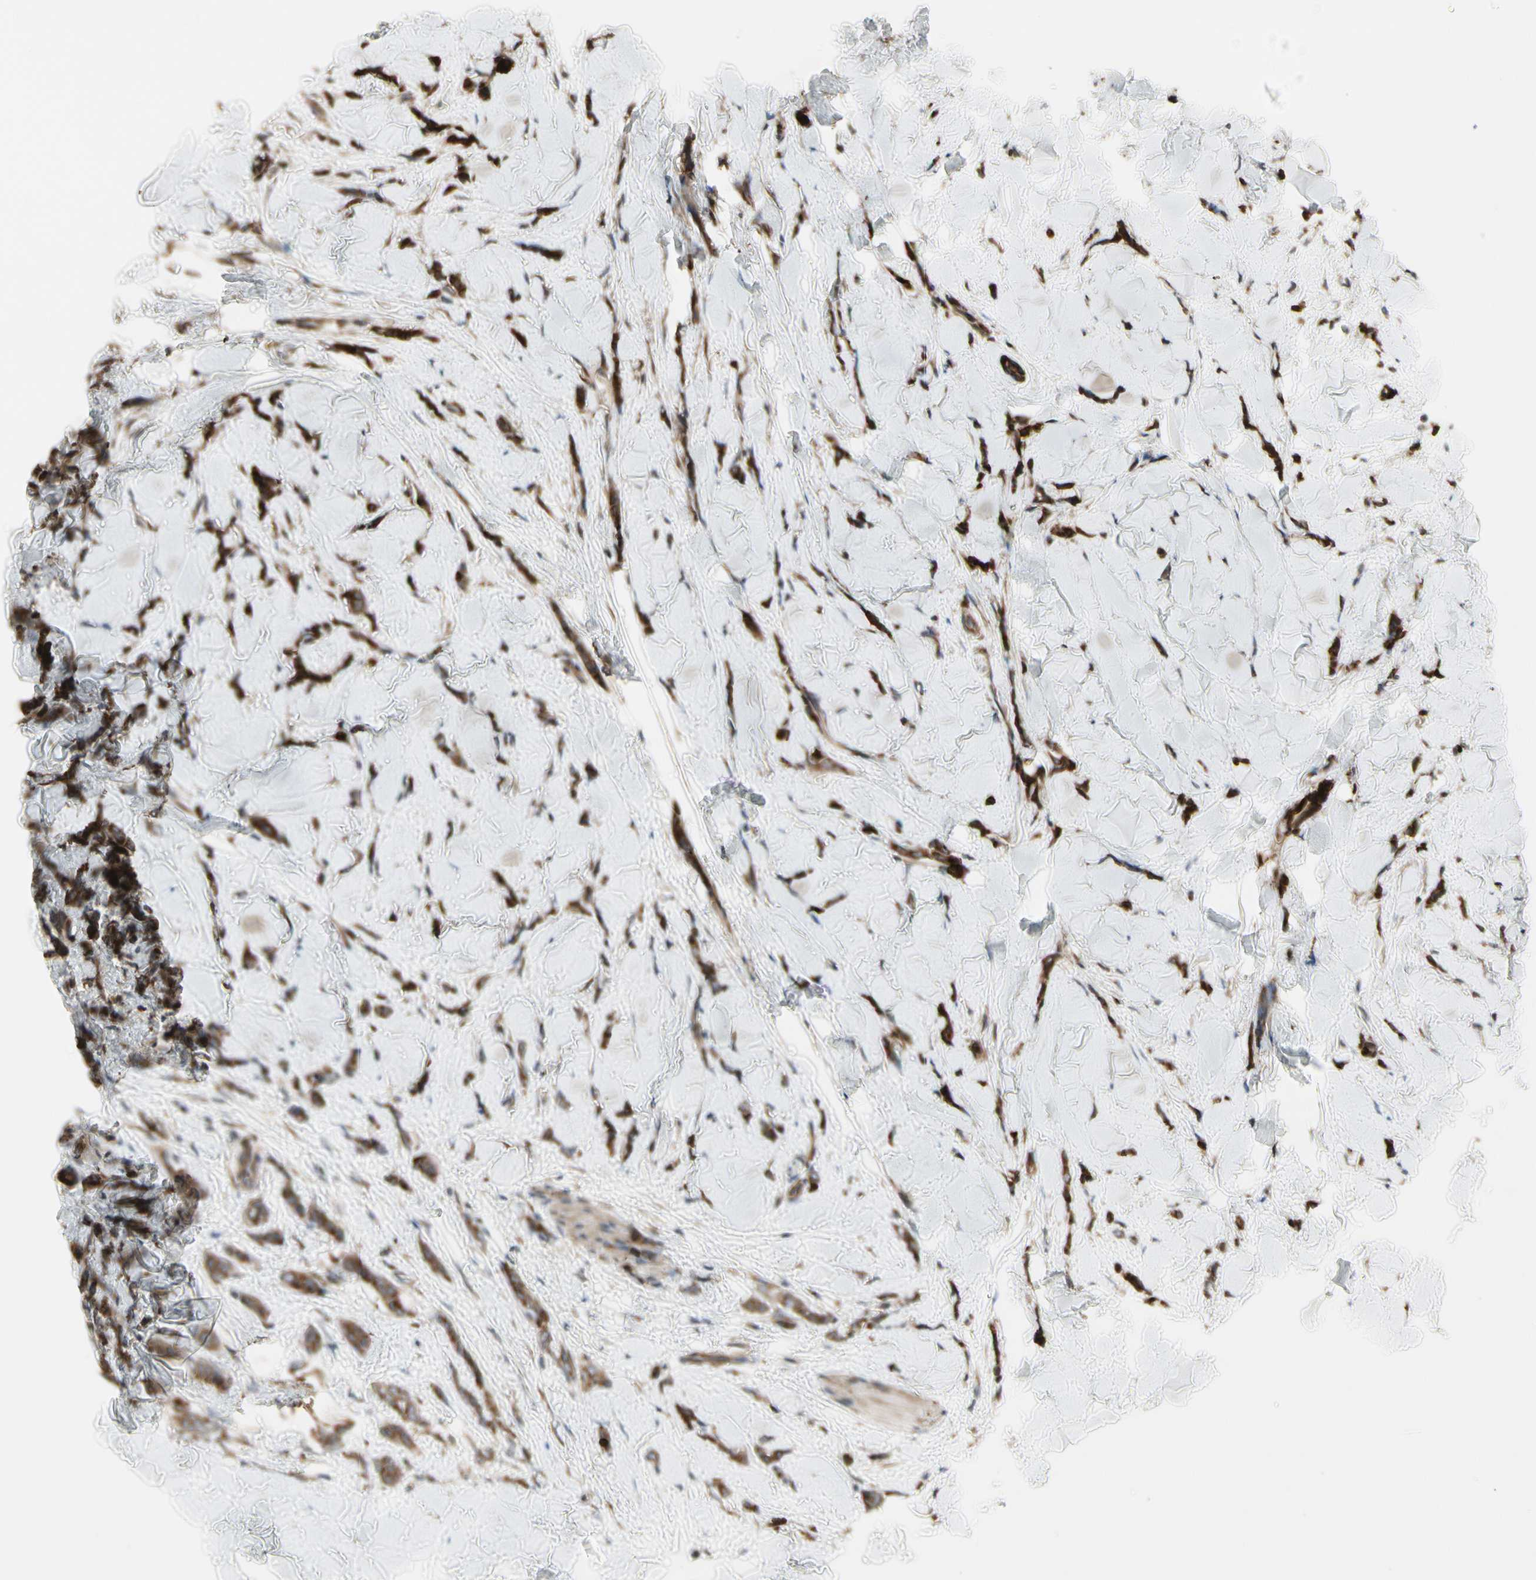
{"staining": {"intensity": "strong", "quantity": ">75%", "location": "cytoplasmic/membranous"}, "tissue": "breast cancer", "cell_type": "Tumor cells", "image_type": "cancer", "snomed": [{"axis": "morphology", "description": "Lobular carcinoma"}, {"axis": "topography", "description": "Skin"}, {"axis": "topography", "description": "Breast"}], "caption": "Strong cytoplasmic/membranous positivity is present in approximately >75% of tumor cells in breast cancer (lobular carcinoma).", "gene": "SLC39A9", "patient": {"sex": "female", "age": 46}}